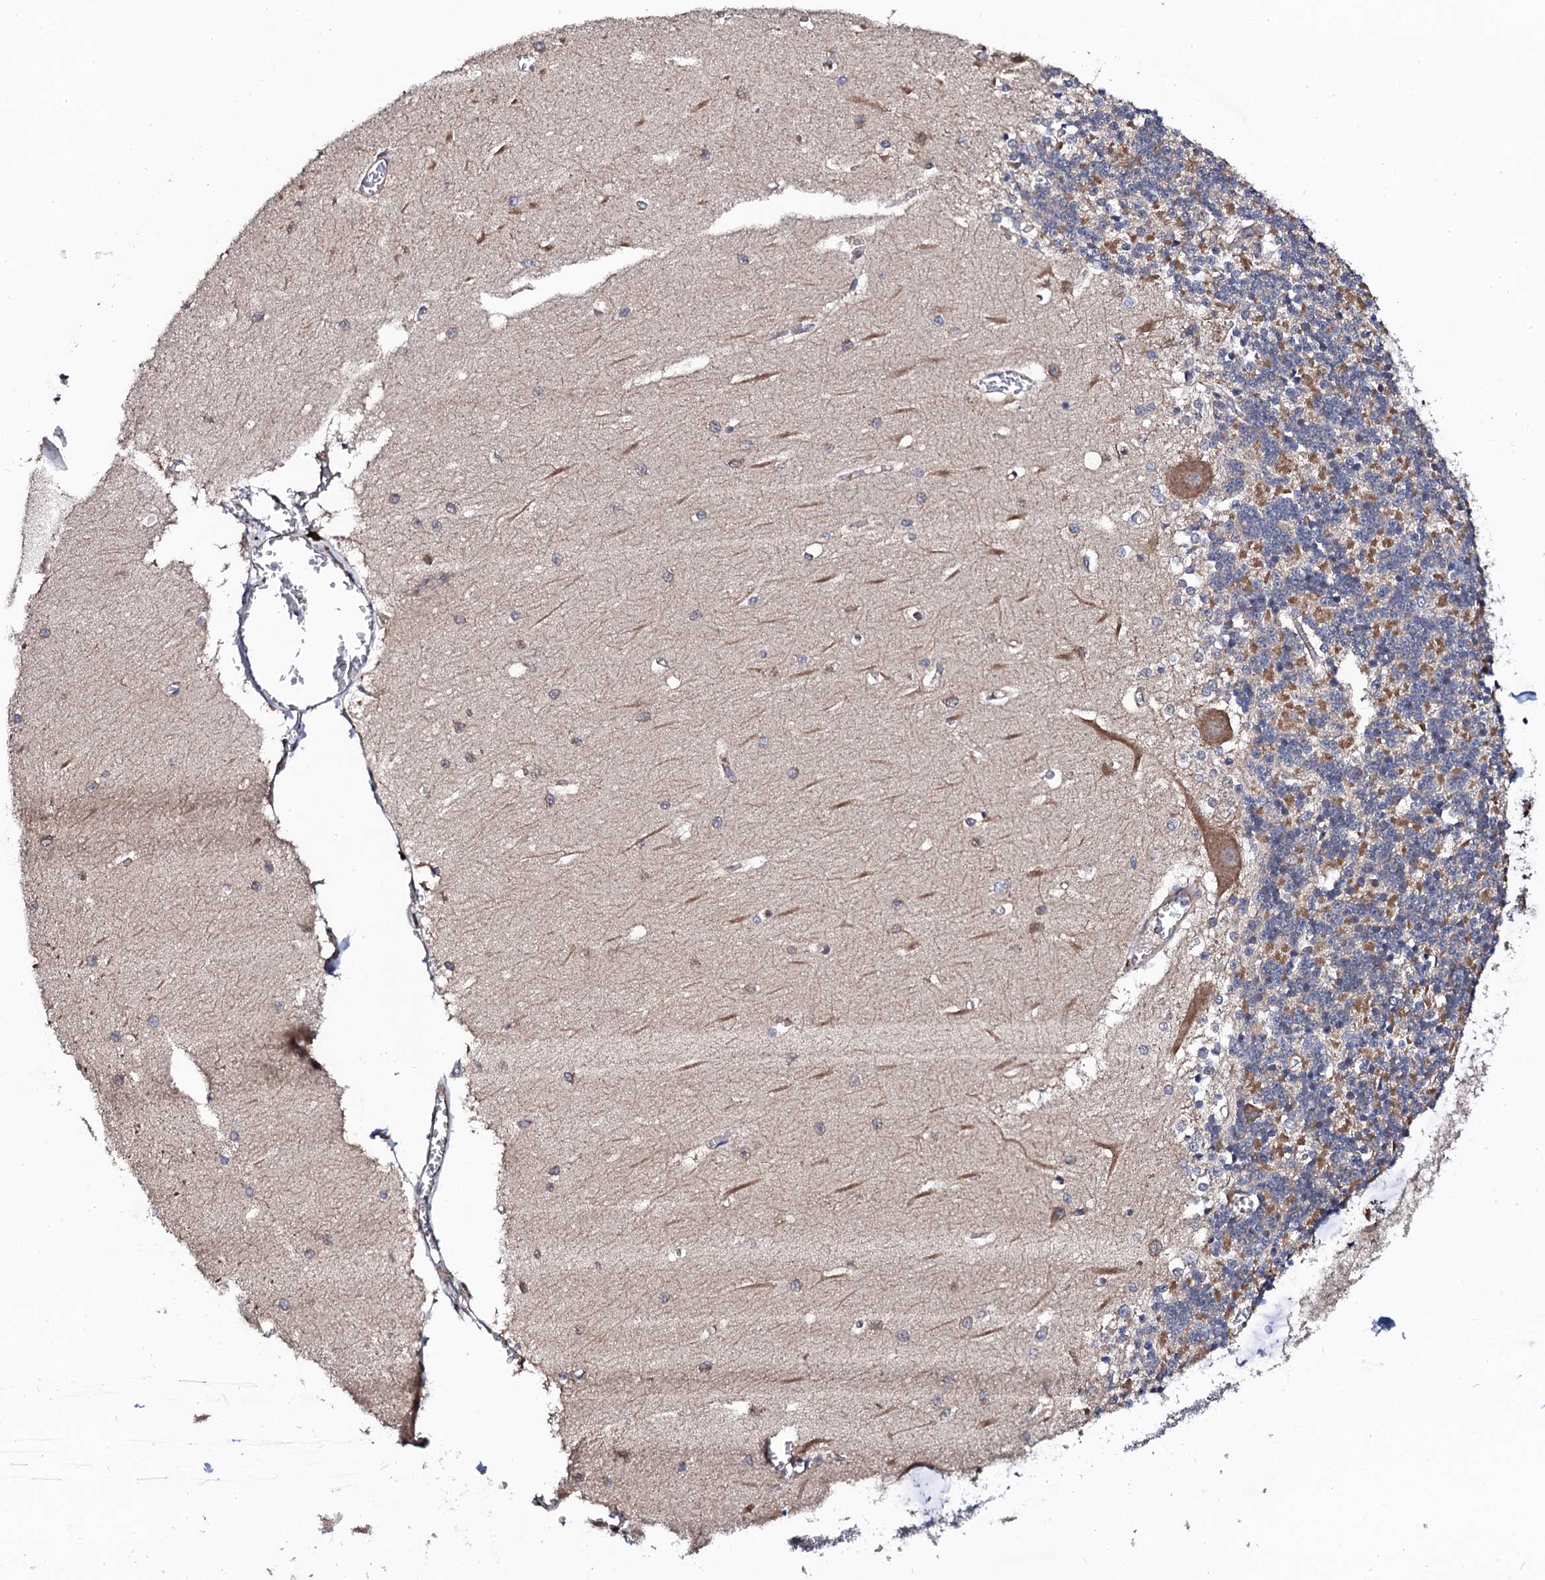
{"staining": {"intensity": "negative", "quantity": "none", "location": "none"}, "tissue": "cerebellum", "cell_type": "Cells in granular layer", "image_type": "normal", "snomed": [{"axis": "morphology", "description": "Normal tissue, NOS"}, {"axis": "topography", "description": "Cerebellum"}], "caption": "The immunohistochemistry (IHC) micrograph has no significant staining in cells in granular layer of cerebellum.", "gene": "IP6K1", "patient": {"sex": "male", "age": 37}}